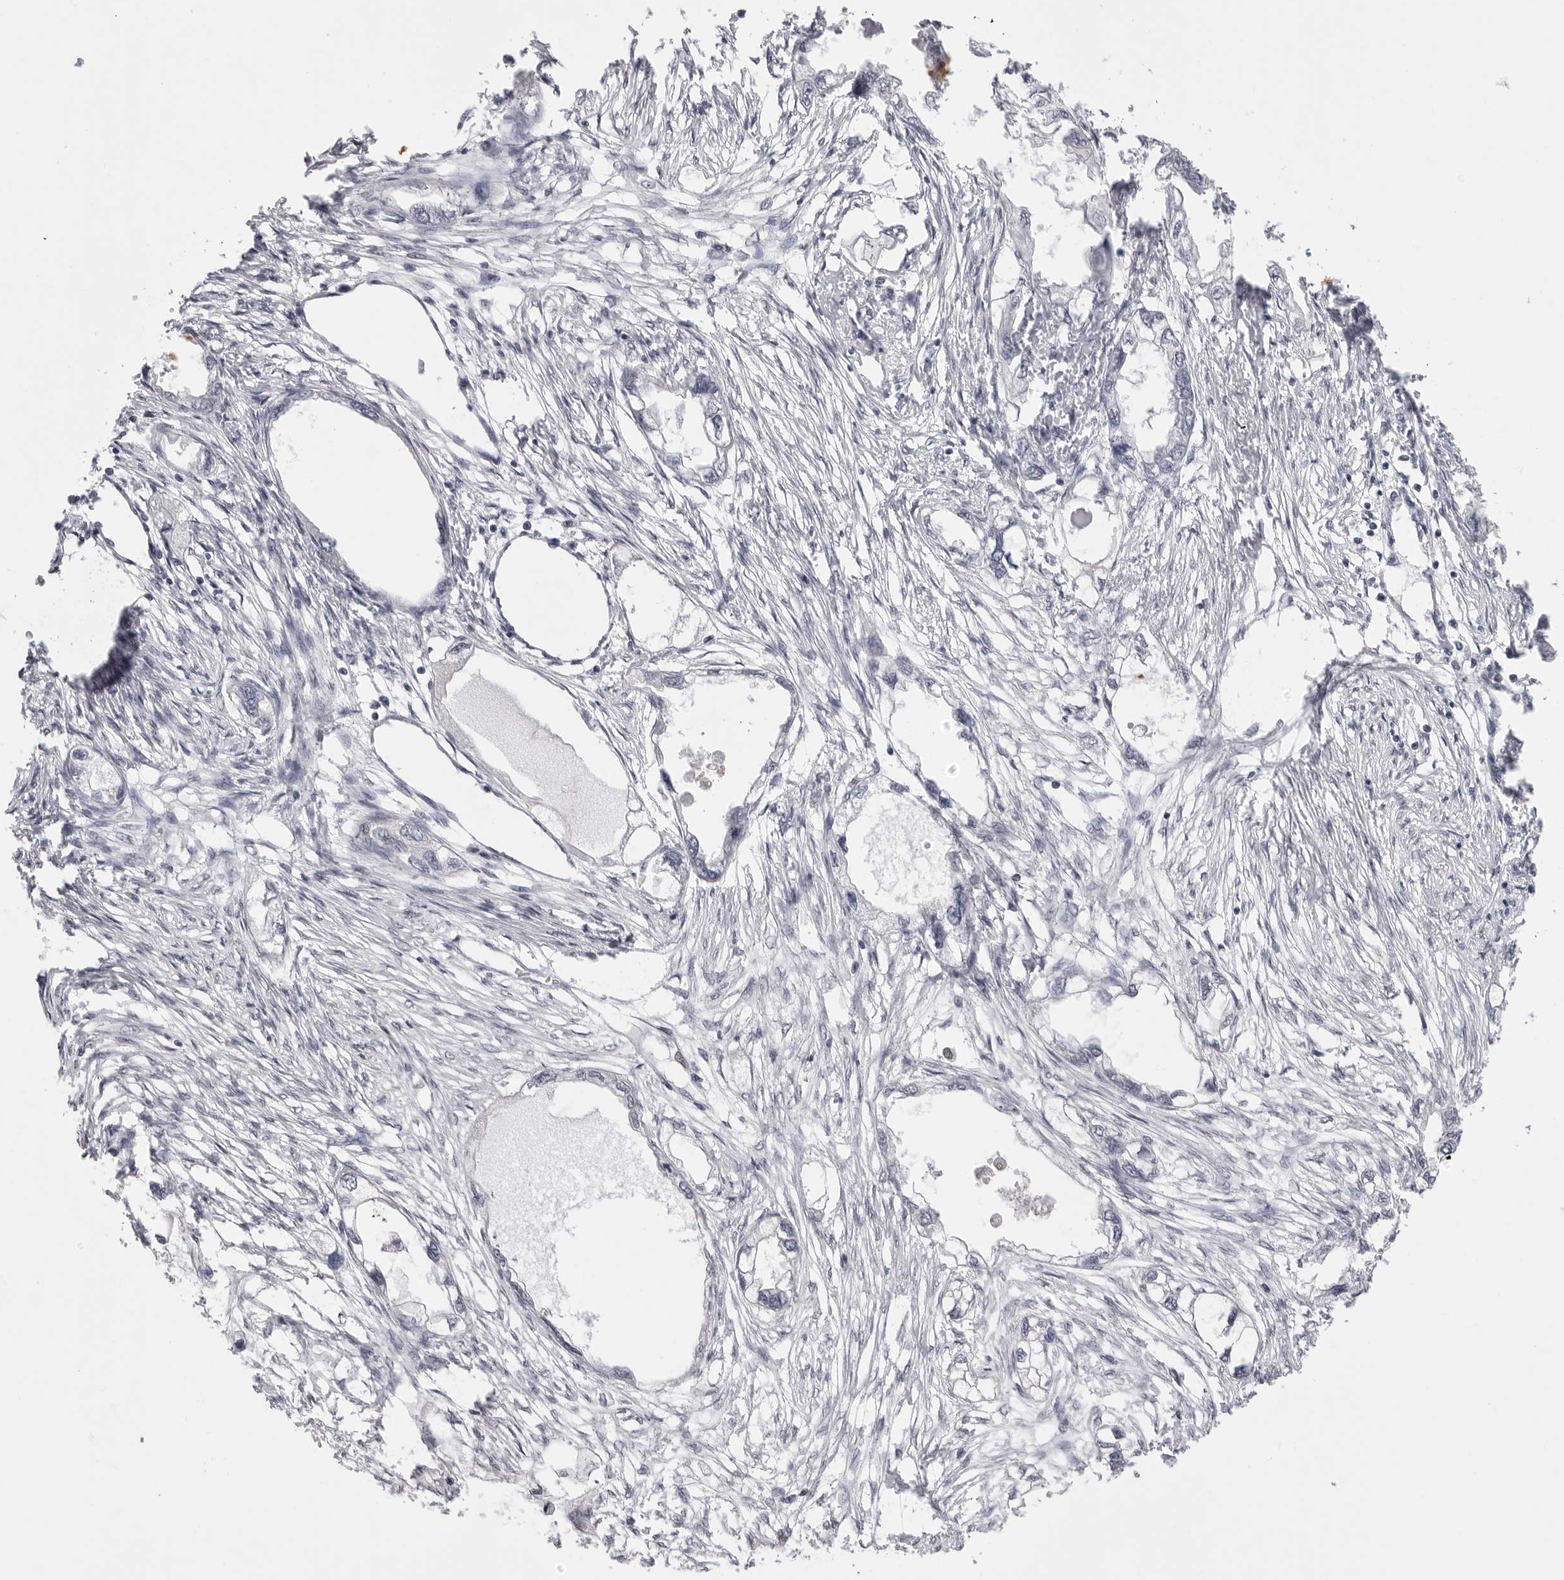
{"staining": {"intensity": "negative", "quantity": "none", "location": "none"}, "tissue": "endometrial cancer", "cell_type": "Tumor cells", "image_type": "cancer", "snomed": [{"axis": "morphology", "description": "Adenocarcinoma, NOS"}, {"axis": "morphology", "description": "Adenocarcinoma, metastatic, NOS"}, {"axis": "topography", "description": "Adipose tissue"}, {"axis": "topography", "description": "Endometrium"}], "caption": "There is no significant positivity in tumor cells of endometrial cancer. (DAB (3,3'-diaminobenzidine) immunohistochemistry visualized using brightfield microscopy, high magnification).", "gene": "FBXO43", "patient": {"sex": "female", "age": 67}}